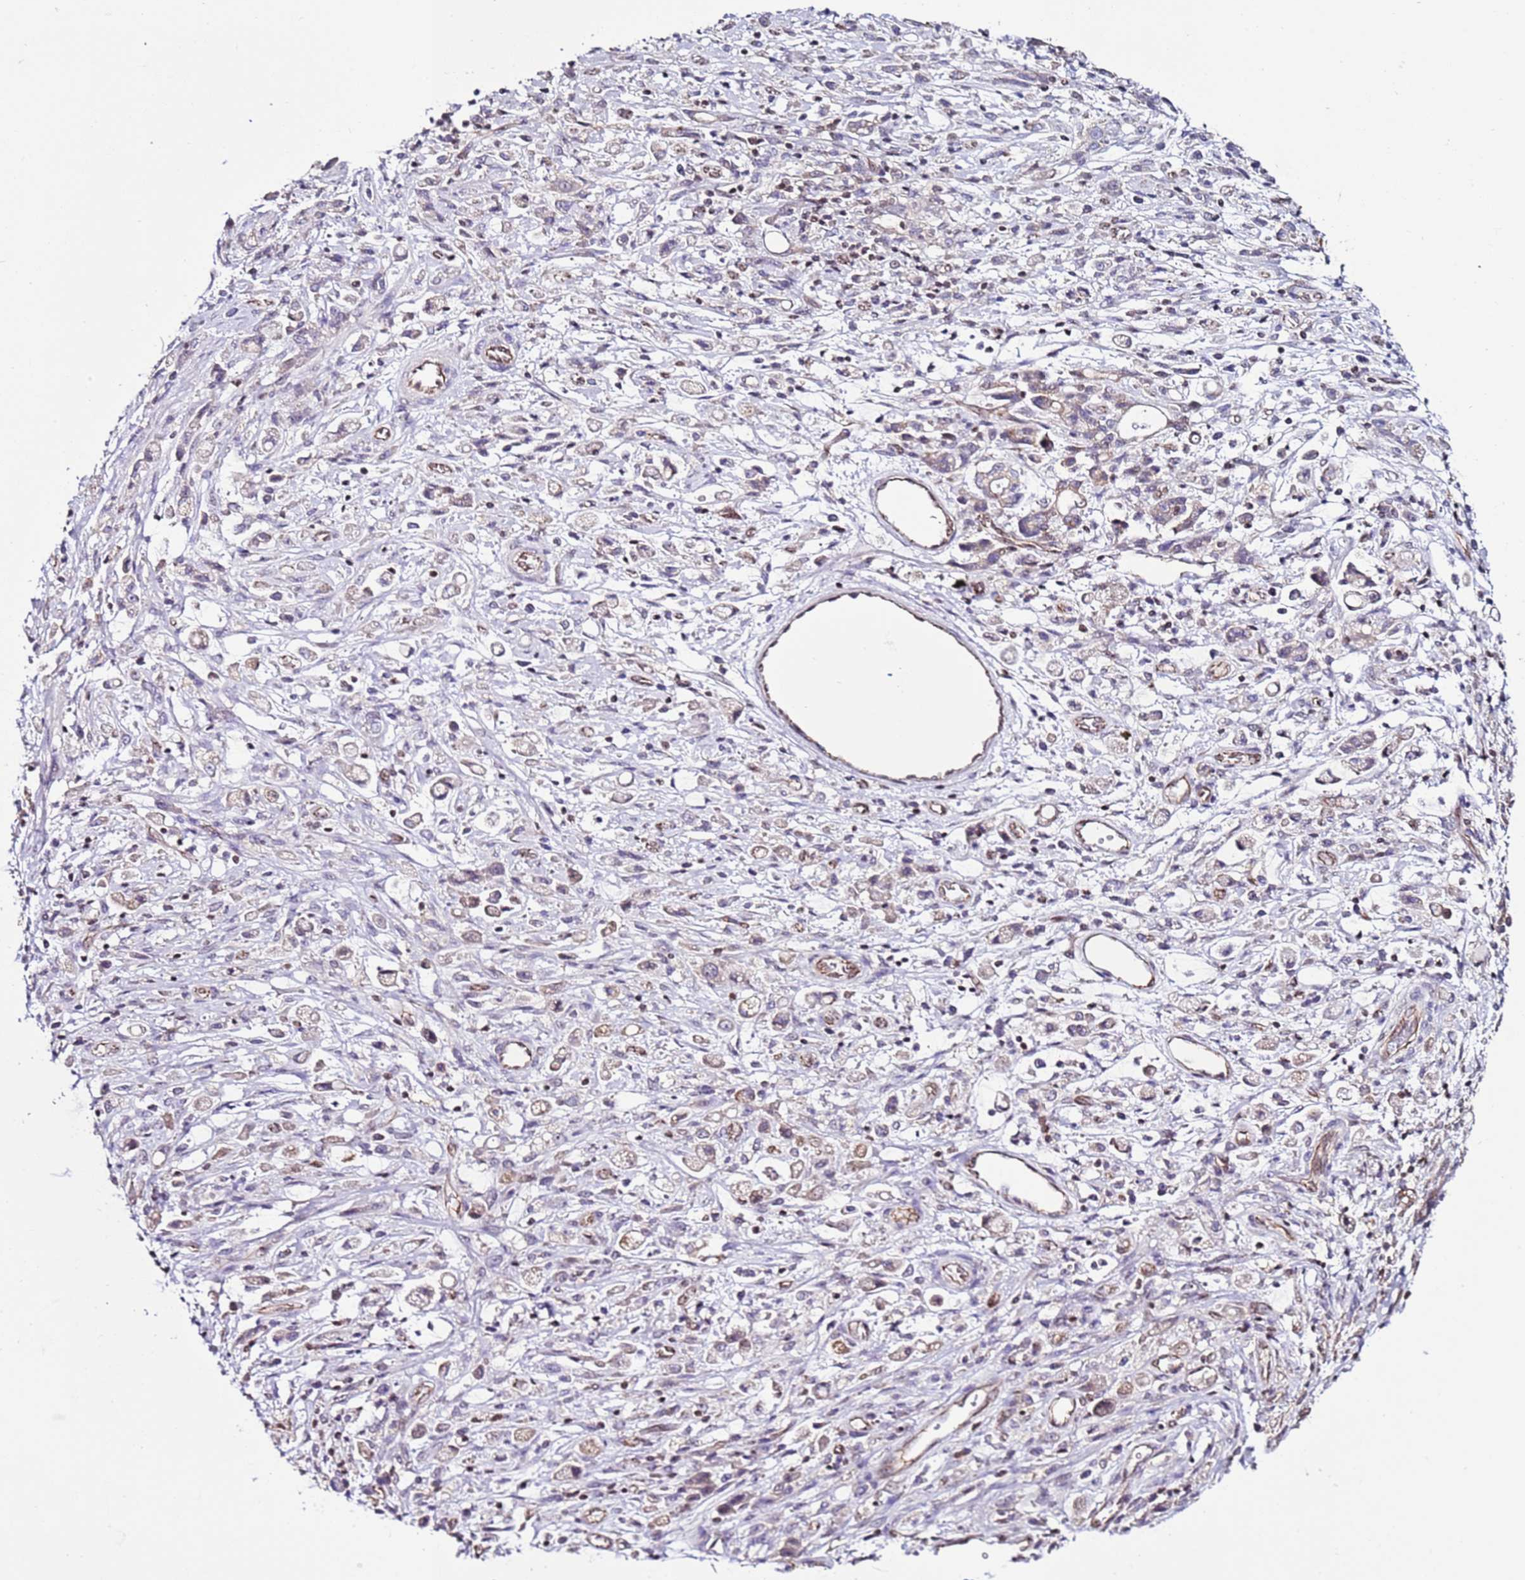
{"staining": {"intensity": "weak", "quantity": "25%-75%", "location": "cytoplasmic/membranous"}, "tissue": "stomach cancer", "cell_type": "Tumor cells", "image_type": "cancer", "snomed": [{"axis": "morphology", "description": "Adenocarcinoma, NOS"}, {"axis": "topography", "description": "Stomach"}], "caption": "A brown stain shows weak cytoplasmic/membranous staining of a protein in human stomach adenocarcinoma tumor cells.", "gene": "TENM3", "patient": {"sex": "female", "age": 60}}